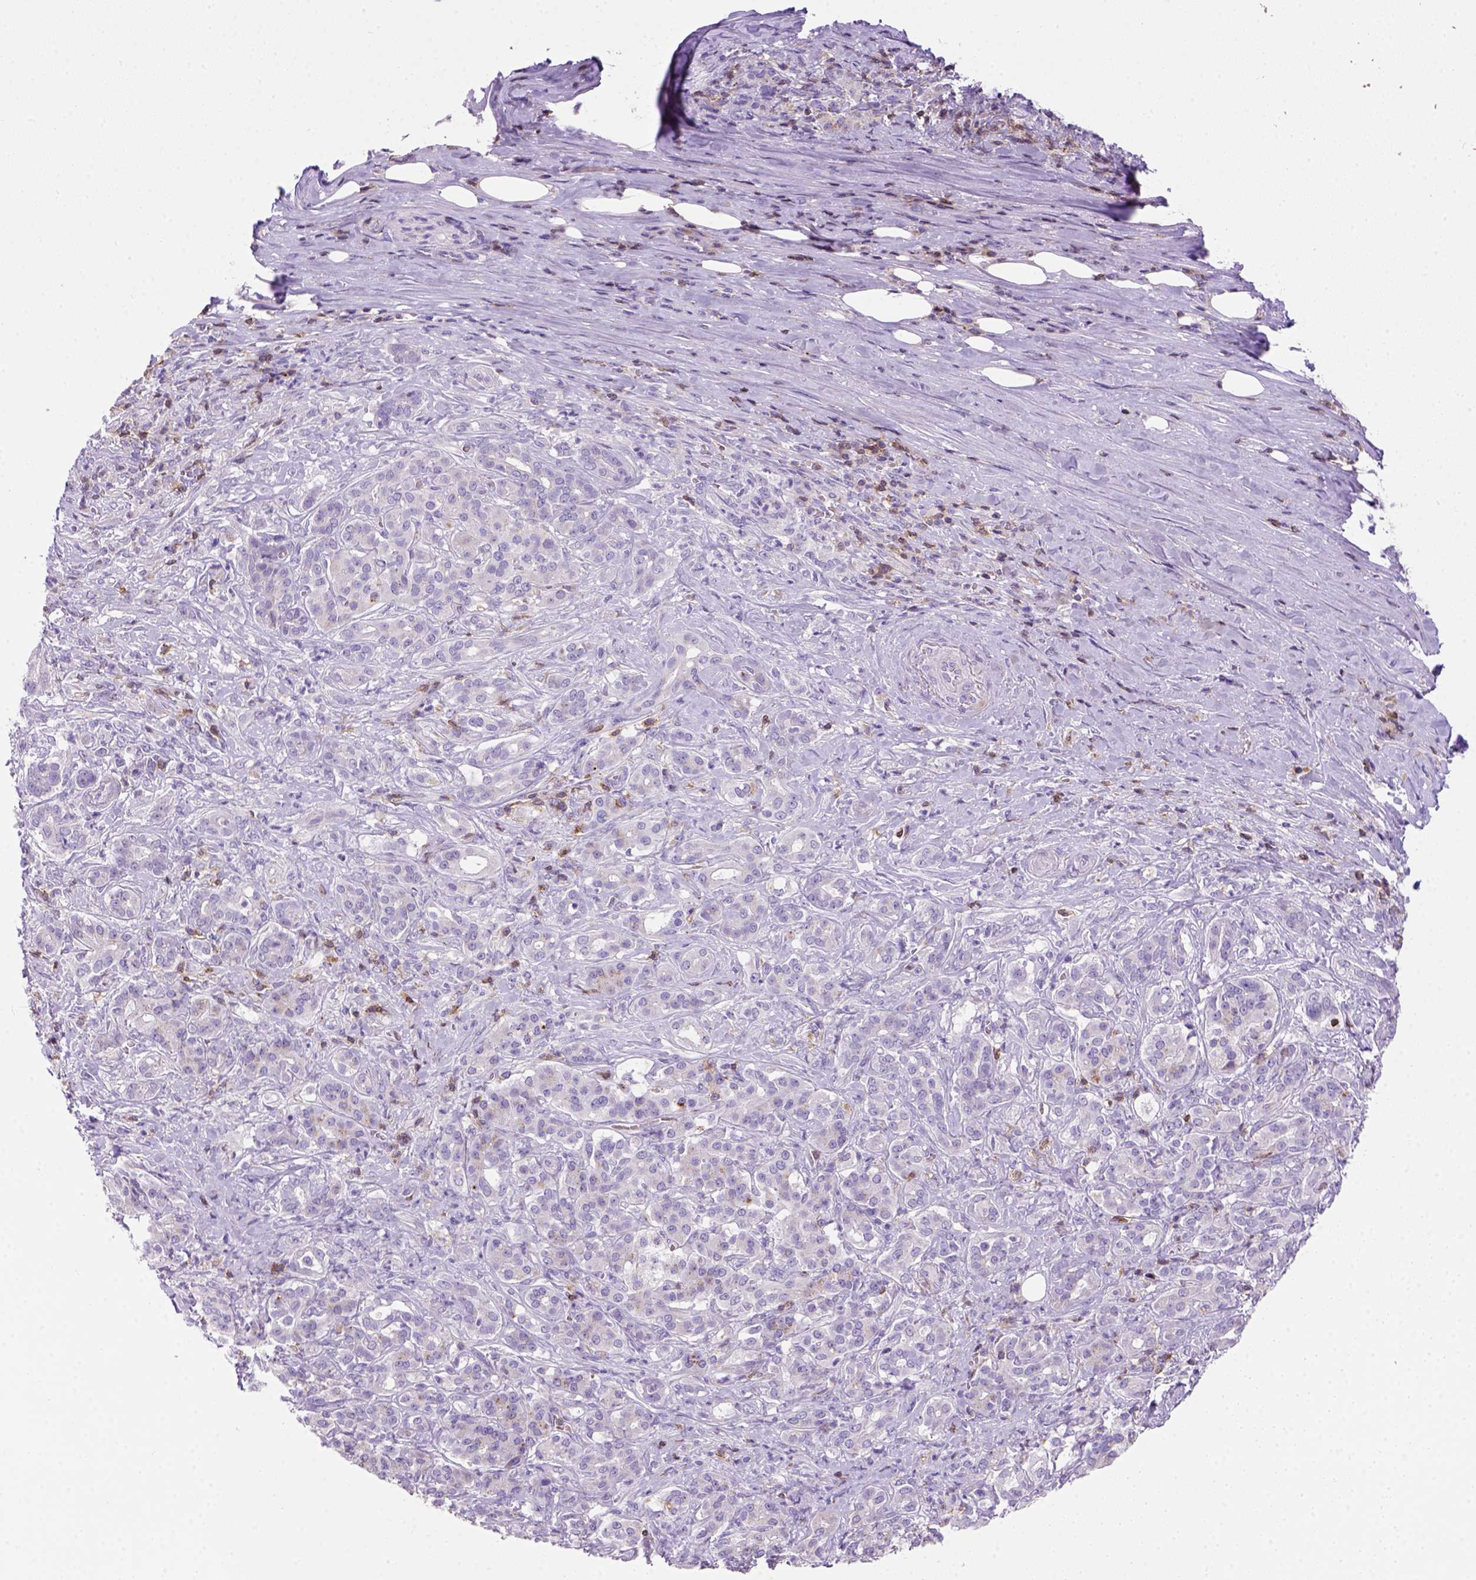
{"staining": {"intensity": "negative", "quantity": "none", "location": "none"}, "tissue": "pancreatic cancer", "cell_type": "Tumor cells", "image_type": "cancer", "snomed": [{"axis": "morphology", "description": "Normal tissue, NOS"}, {"axis": "morphology", "description": "Inflammation, NOS"}, {"axis": "morphology", "description": "Adenocarcinoma, NOS"}, {"axis": "topography", "description": "Pancreas"}], "caption": "Immunohistochemistry of human pancreatic cancer (adenocarcinoma) displays no positivity in tumor cells. (DAB (3,3'-diaminobenzidine) immunohistochemistry with hematoxylin counter stain).", "gene": "CD3E", "patient": {"sex": "male", "age": 57}}